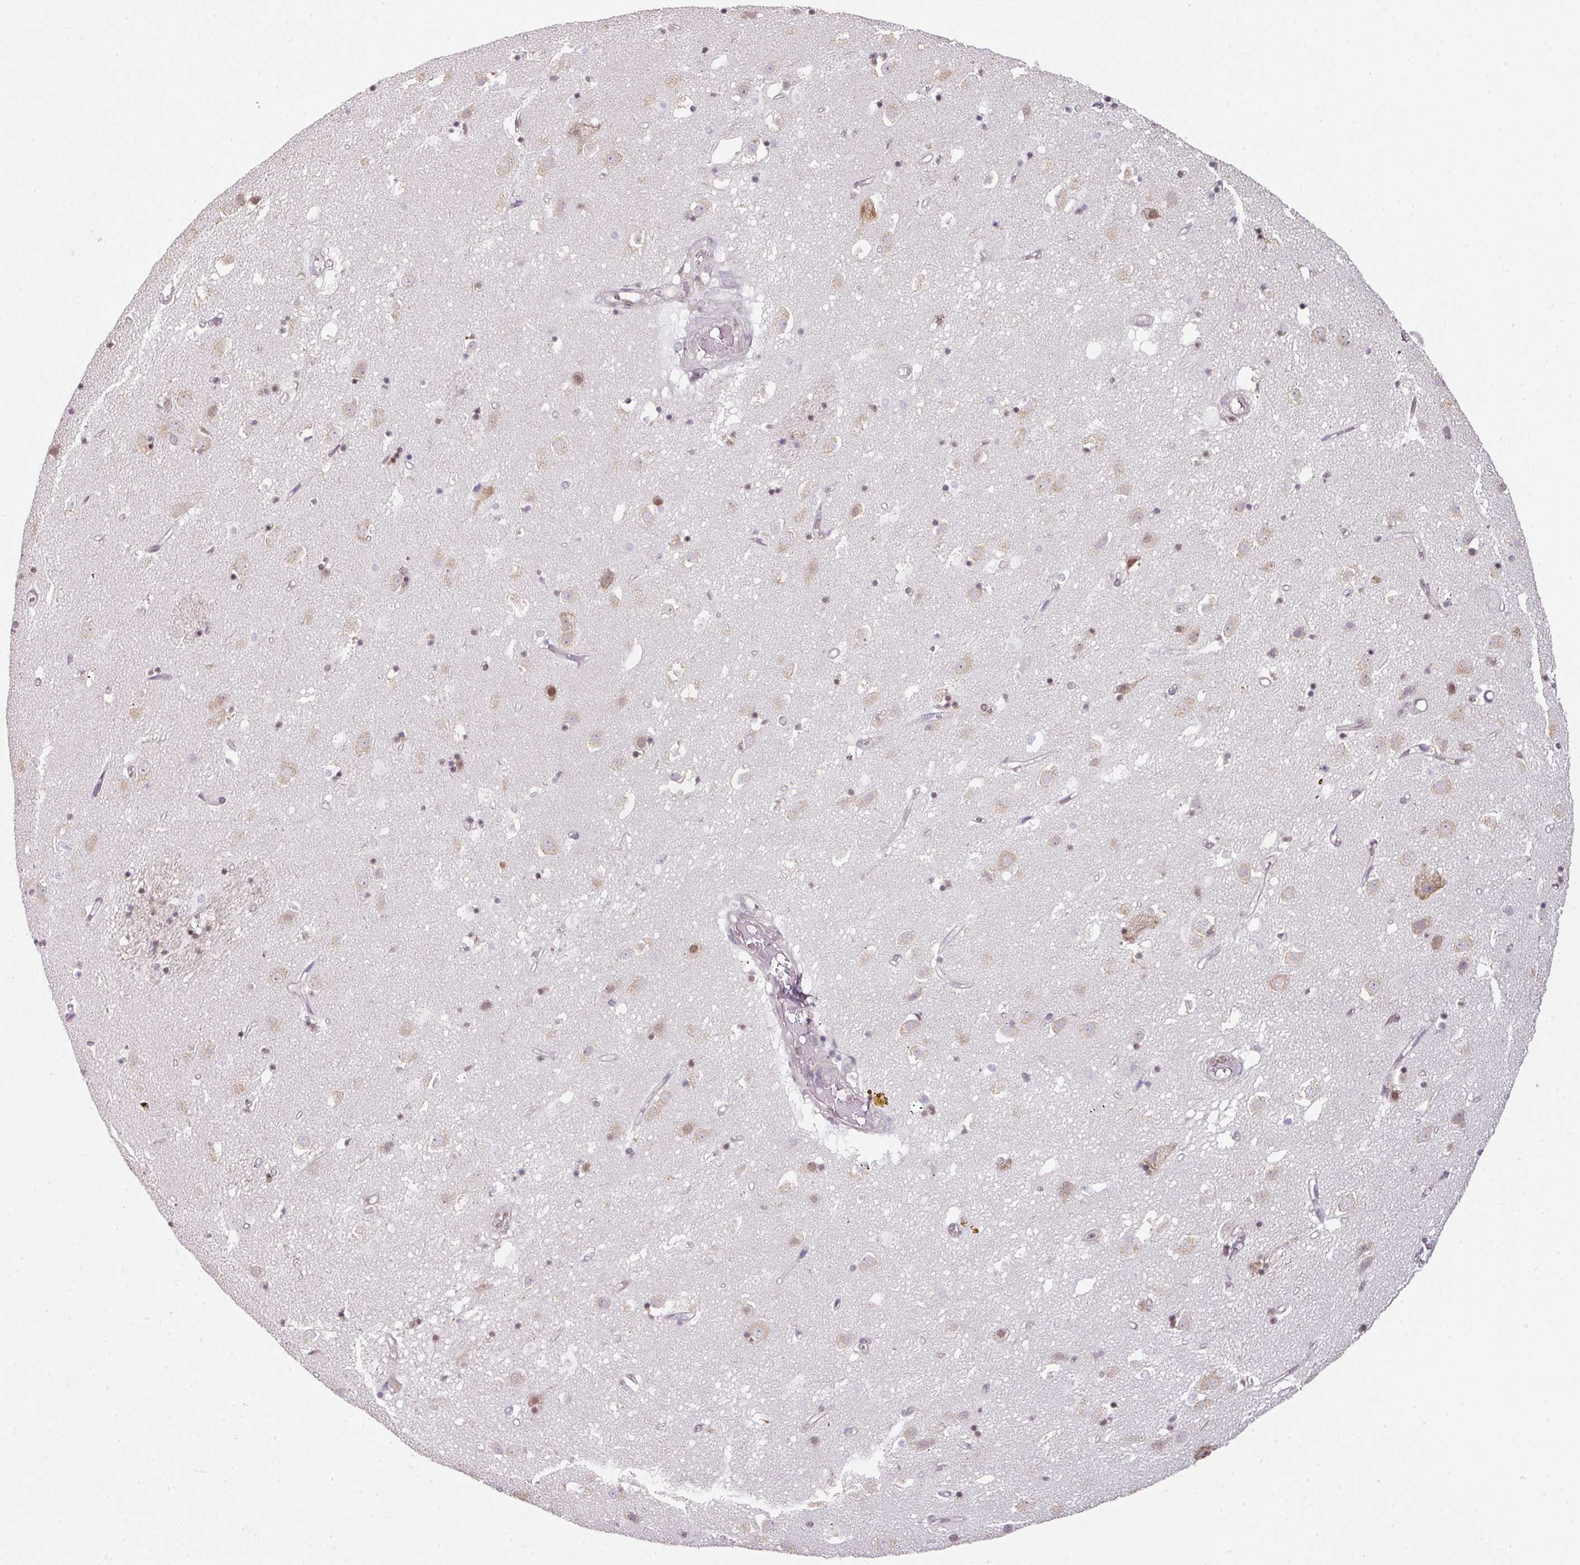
{"staining": {"intensity": "weak", "quantity": "25%-75%", "location": "cytoplasmic/membranous"}, "tissue": "caudate", "cell_type": "Glial cells", "image_type": "normal", "snomed": [{"axis": "morphology", "description": "Normal tissue, NOS"}, {"axis": "topography", "description": "Lateral ventricle wall"}], "caption": "Protein staining of benign caudate reveals weak cytoplasmic/membranous expression in about 25%-75% of glial cells. (Stains: DAB in brown, nuclei in blue, Microscopy: brightfield microscopy at high magnification).", "gene": "C19orf33", "patient": {"sex": "male", "age": 58}}